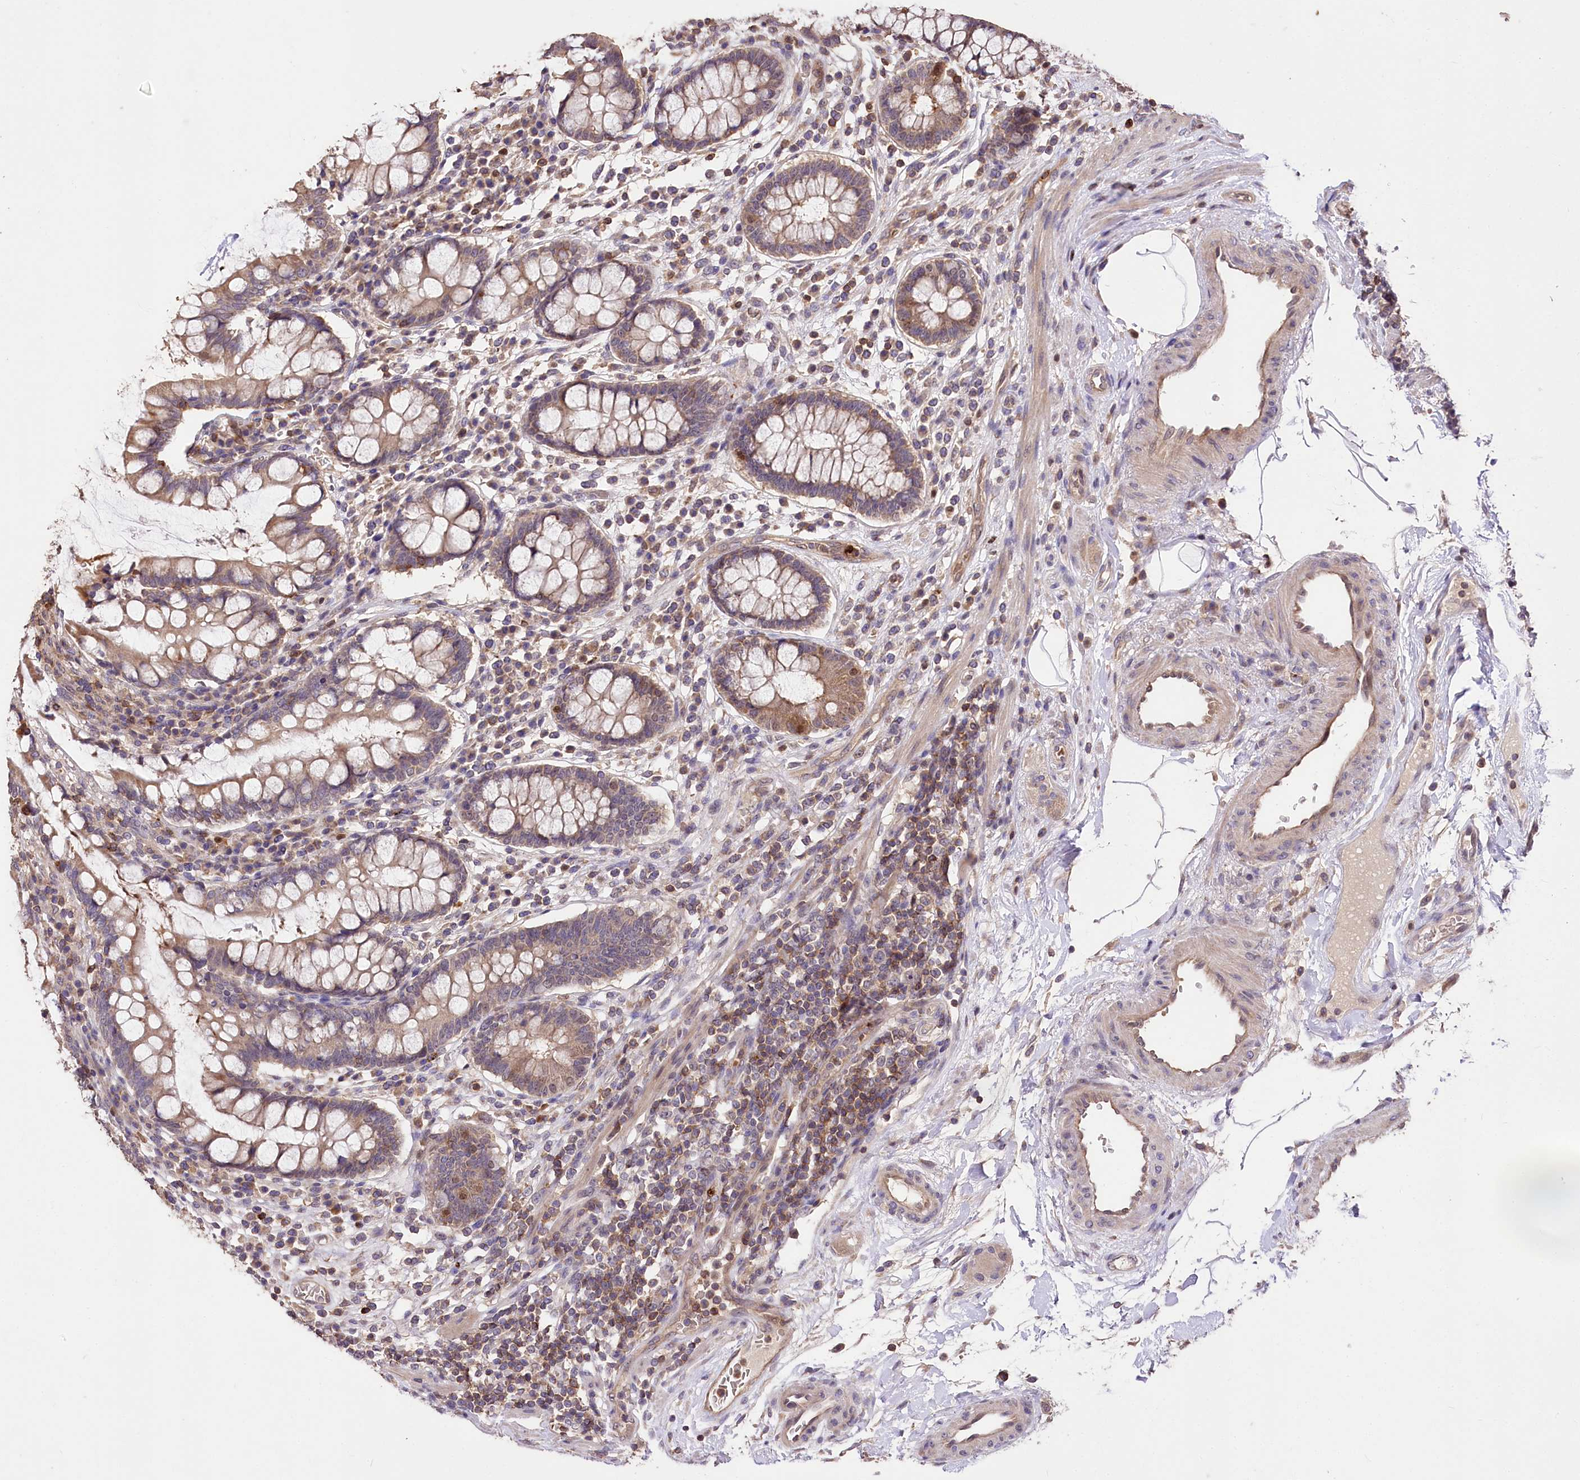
{"staining": {"intensity": "weak", "quantity": ">75%", "location": "cytoplasmic/membranous"}, "tissue": "colon", "cell_type": "Endothelial cells", "image_type": "normal", "snomed": [{"axis": "morphology", "description": "Normal tissue, NOS"}, {"axis": "topography", "description": "Colon"}], "caption": "About >75% of endothelial cells in benign human colon reveal weak cytoplasmic/membranous protein staining as visualized by brown immunohistochemical staining.", "gene": "SERGEF", "patient": {"sex": "female", "age": 79}}